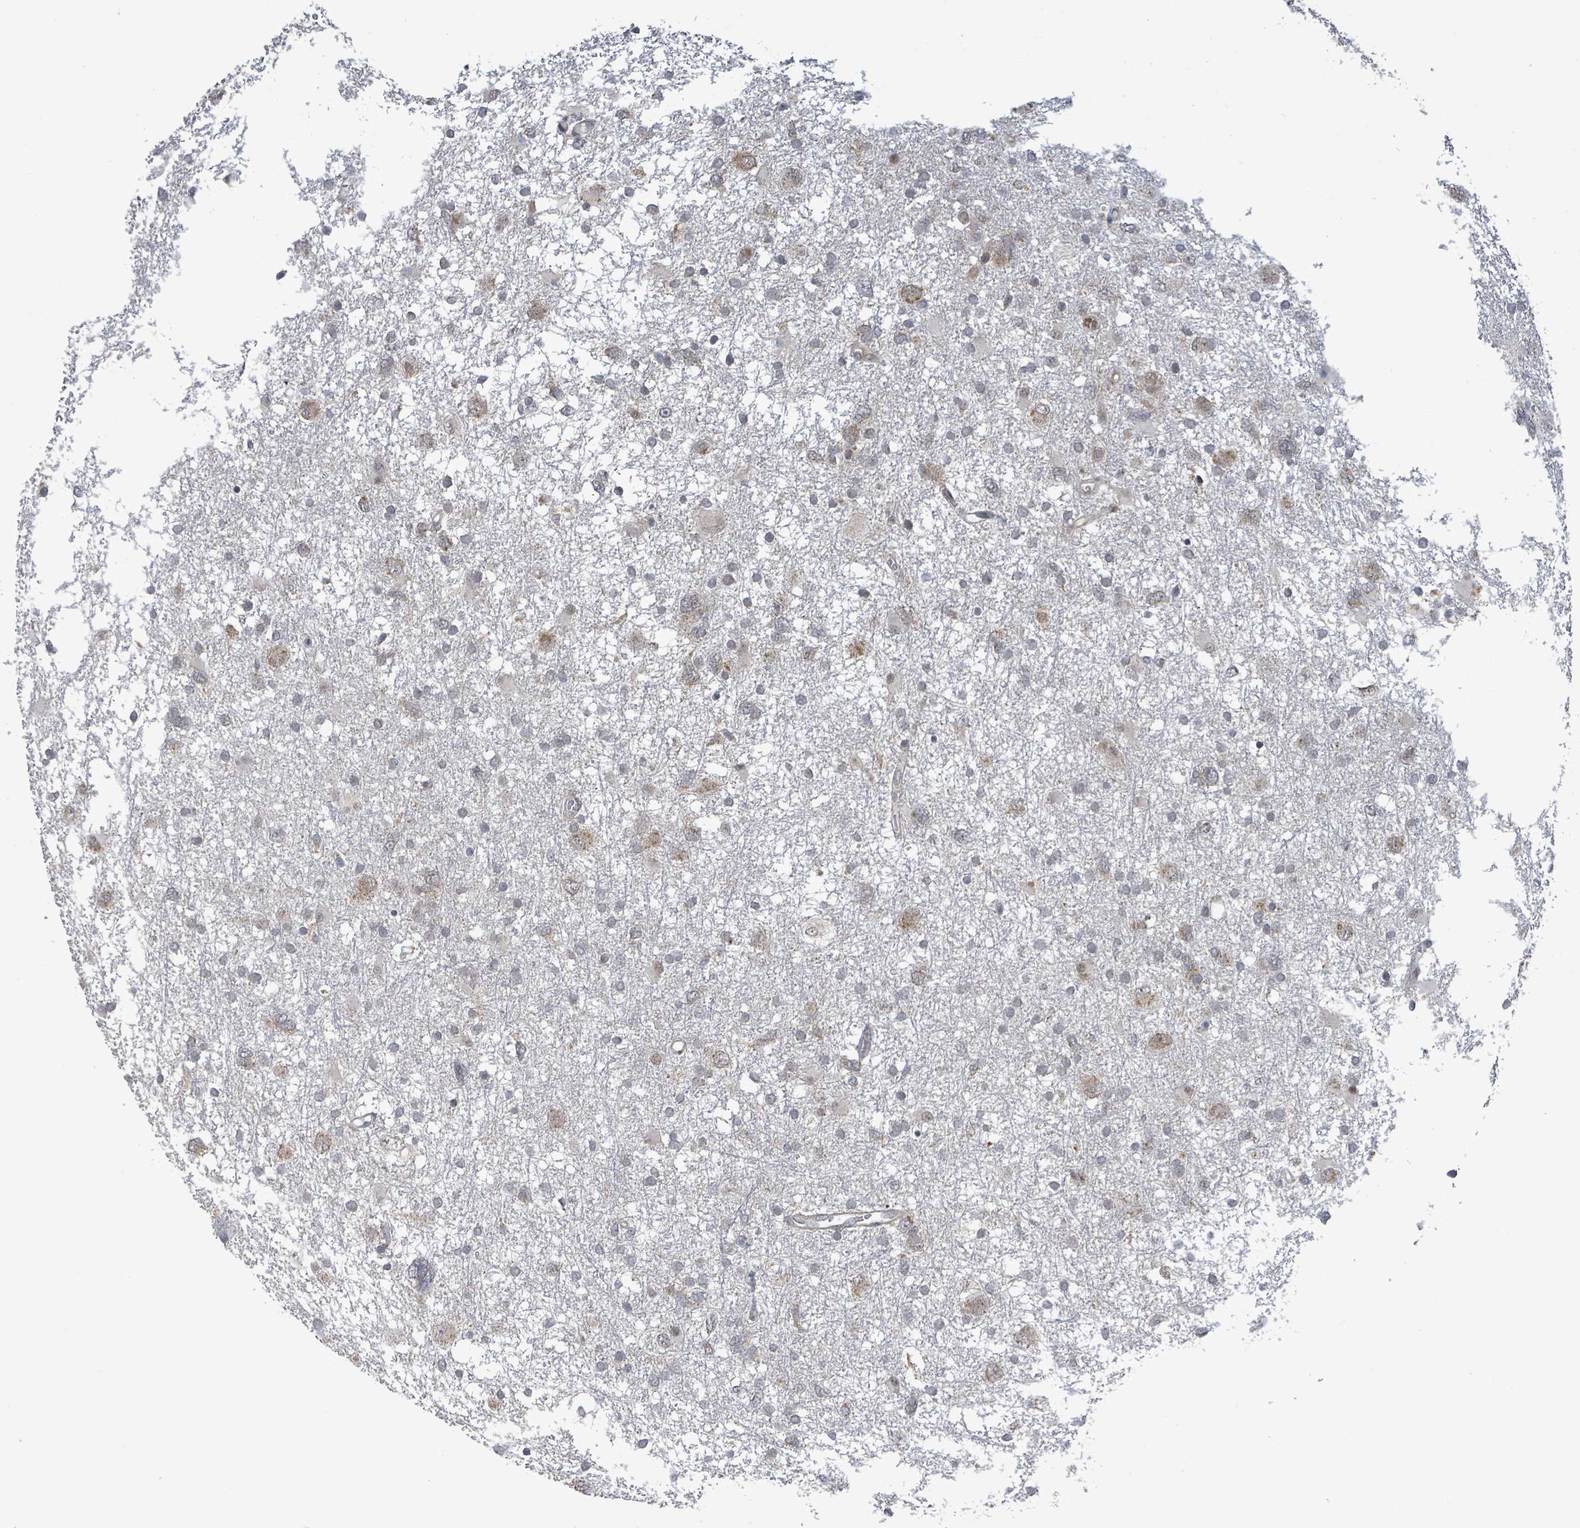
{"staining": {"intensity": "weak", "quantity": "25%-75%", "location": "cytoplasmic/membranous"}, "tissue": "glioma", "cell_type": "Tumor cells", "image_type": "cancer", "snomed": [{"axis": "morphology", "description": "Glioma, malignant, High grade"}, {"axis": "topography", "description": "Brain"}], "caption": "Immunohistochemistry photomicrograph of neoplastic tissue: malignant glioma (high-grade) stained using immunohistochemistry shows low levels of weak protein expression localized specifically in the cytoplasmic/membranous of tumor cells, appearing as a cytoplasmic/membranous brown color.", "gene": "COQ6", "patient": {"sex": "male", "age": 61}}